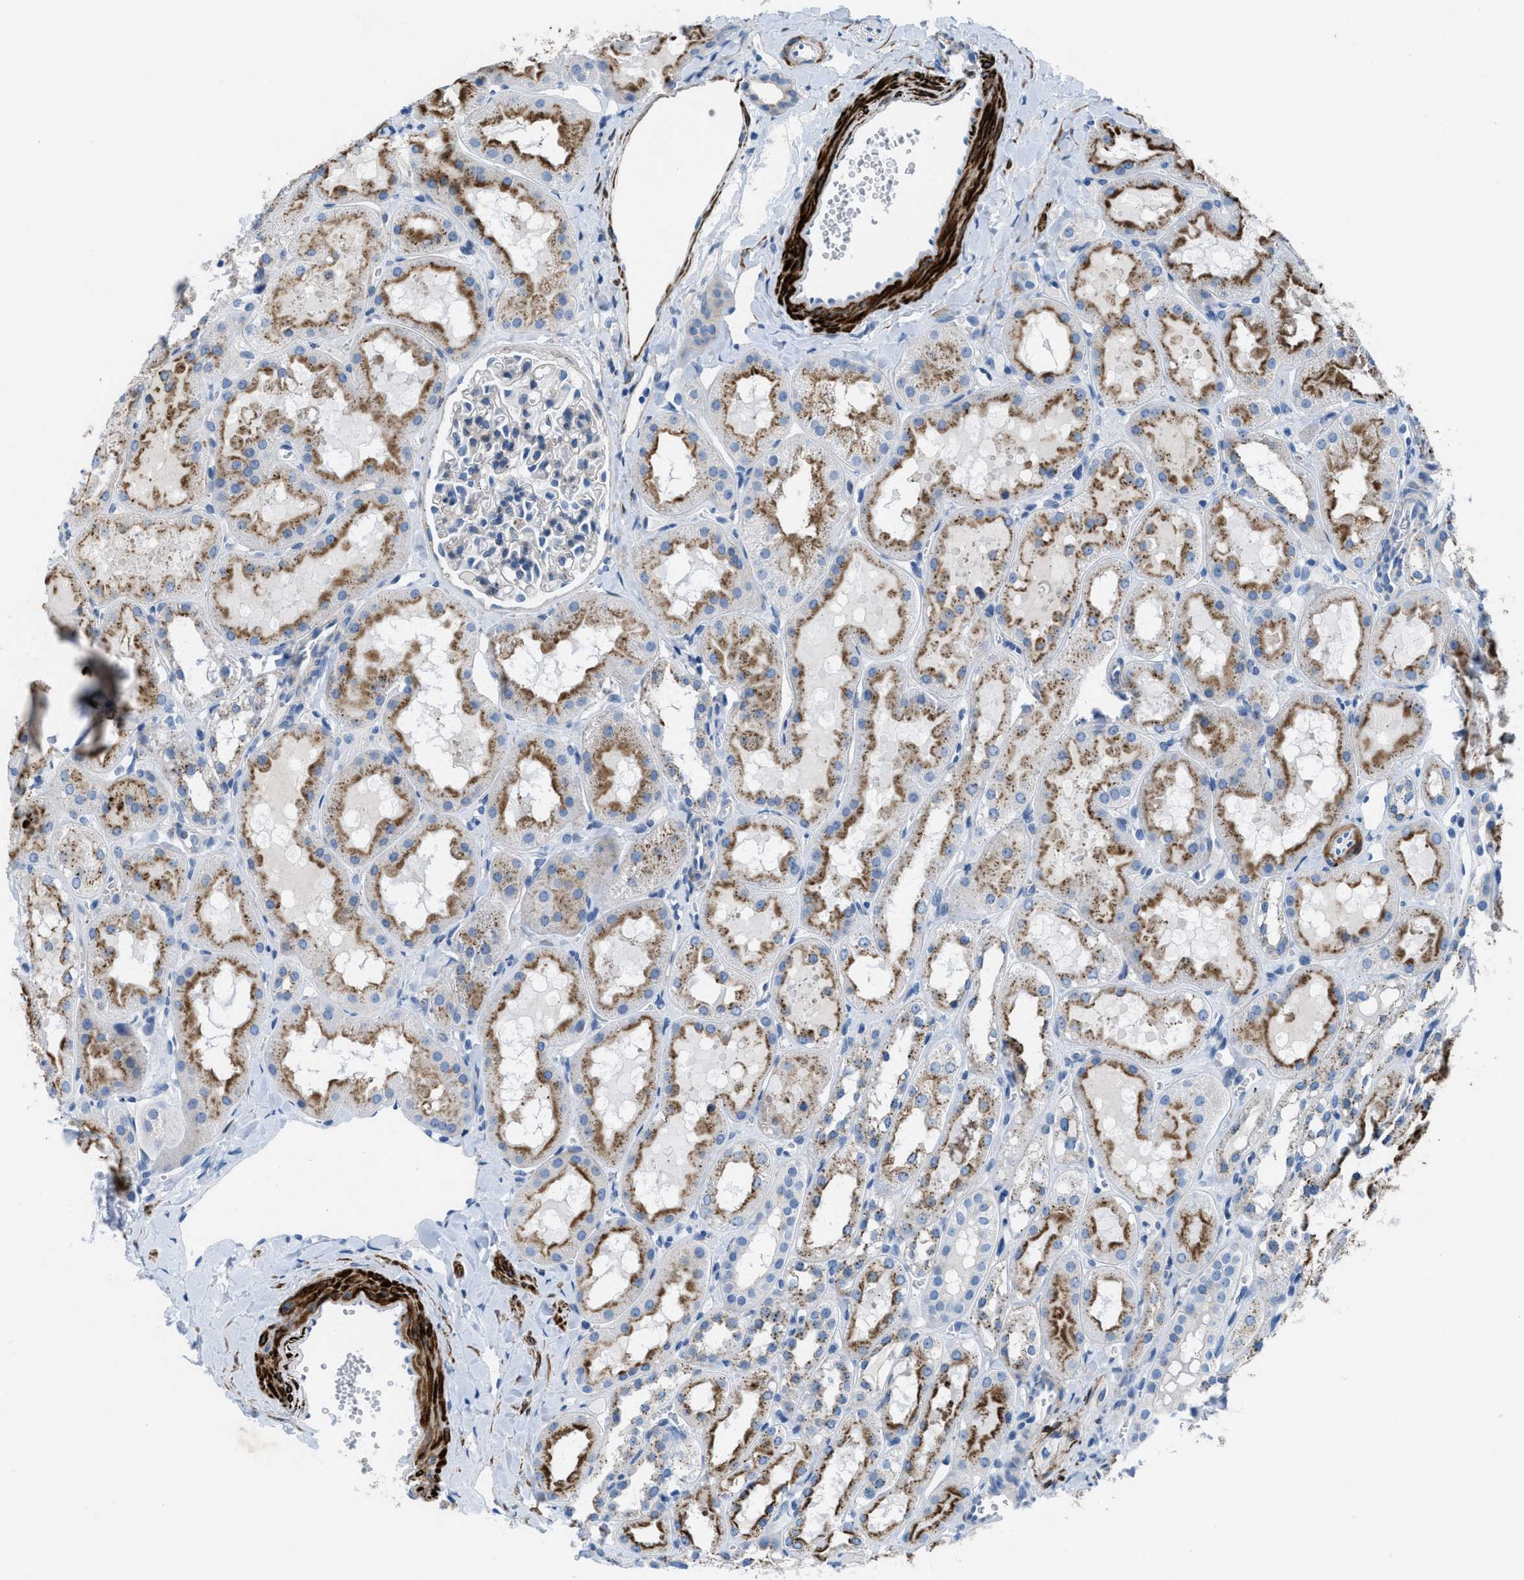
{"staining": {"intensity": "weak", "quantity": "<25%", "location": "cytoplasmic/membranous"}, "tissue": "kidney", "cell_type": "Cells in glomeruli", "image_type": "normal", "snomed": [{"axis": "morphology", "description": "Normal tissue, NOS"}, {"axis": "topography", "description": "Kidney"}, {"axis": "topography", "description": "Urinary bladder"}], "caption": "A micrograph of kidney stained for a protein shows no brown staining in cells in glomeruli. (DAB (3,3'-diaminobenzidine) immunohistochemistry, high magnification).", "gene": "MFSD13A", "patient": {"sex": "male", "age": 16}}